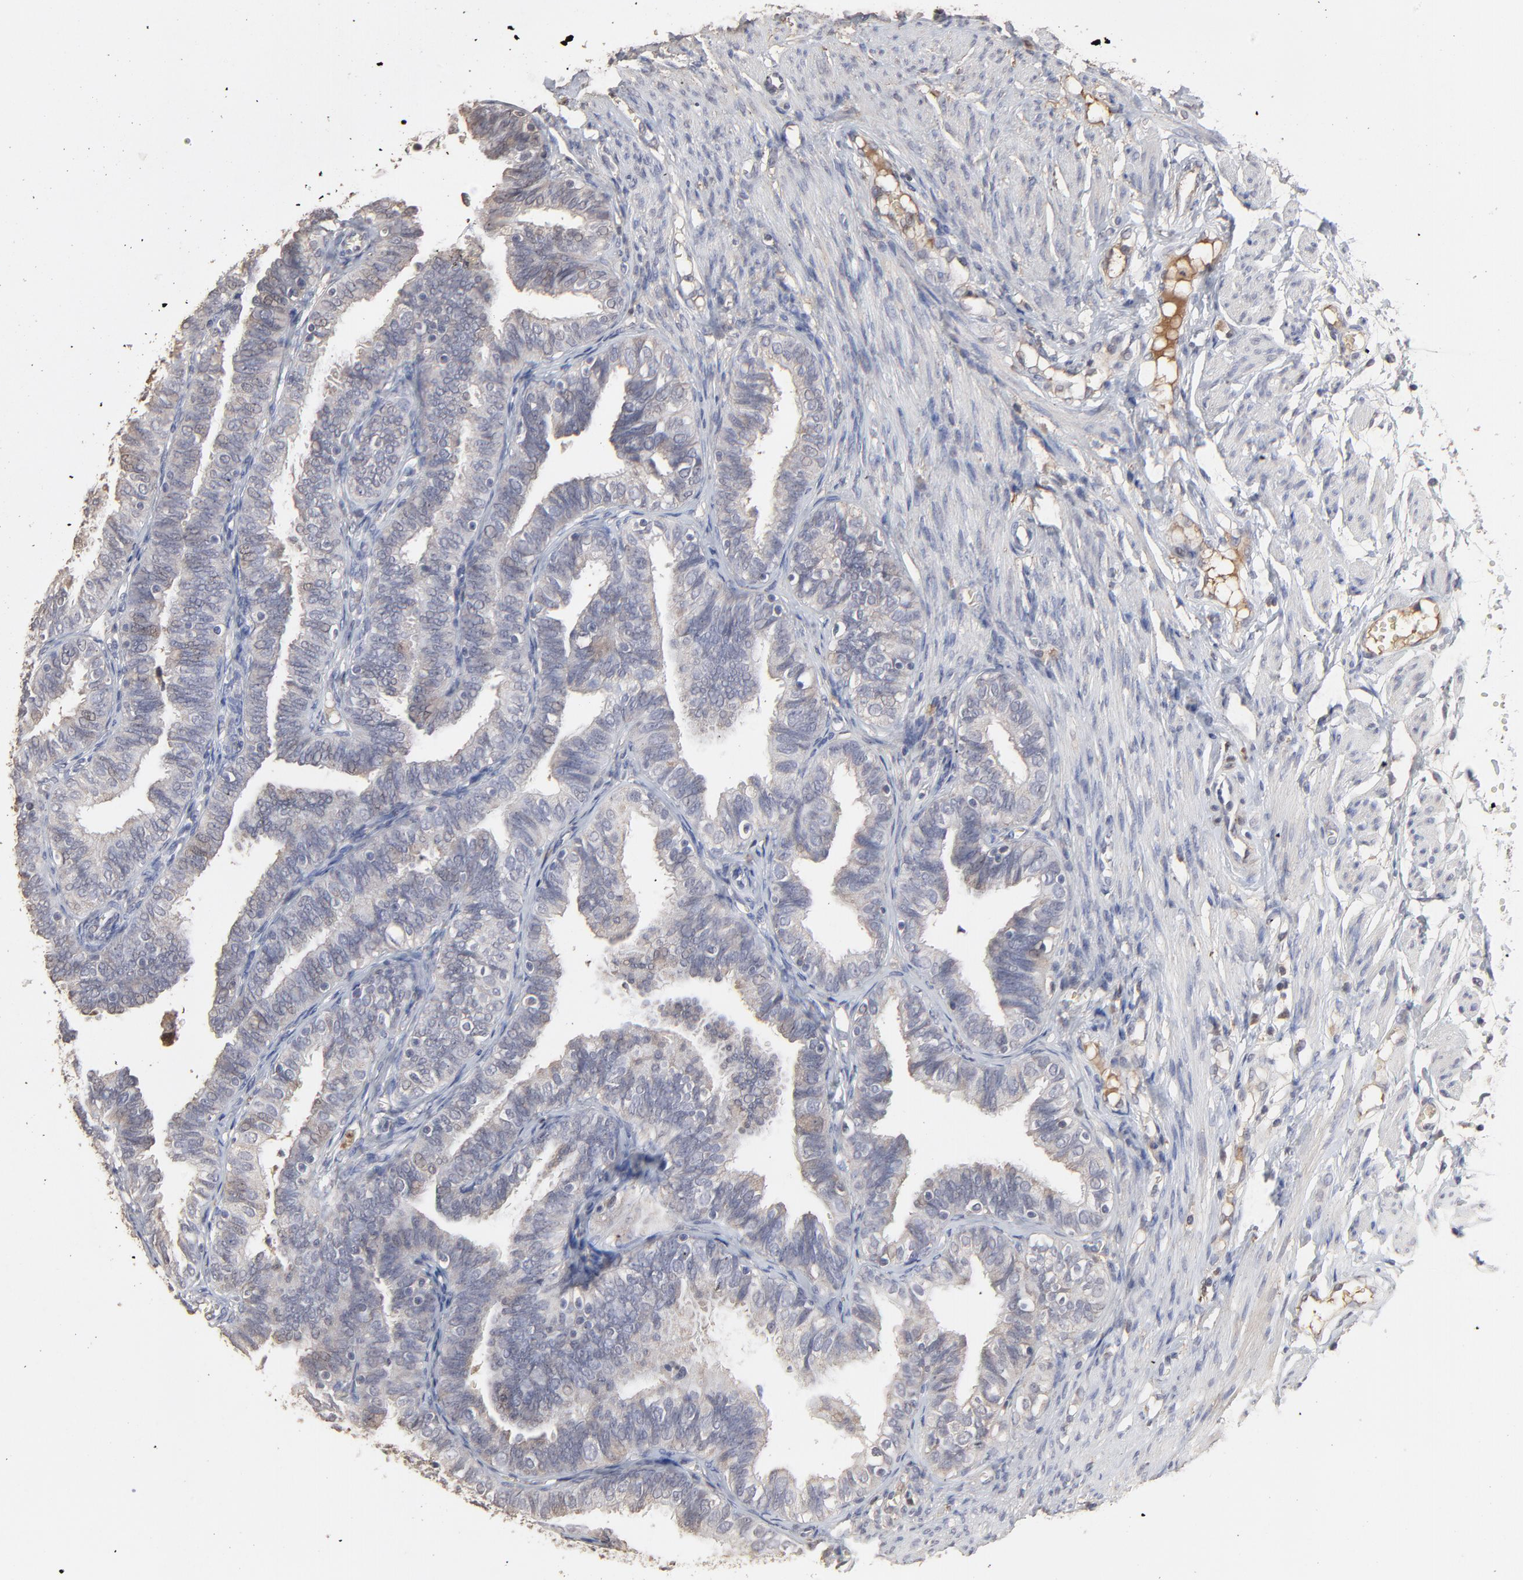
{"staining": {"intensity": "negative", "quantity": "none", "location": "none"}, "tissue": "fallopian tube", "cell_type": "Glandular cells", "image_type": "normal", "snomed": [{"axis": "morphology", "description": "Normal tissue, NOS"}, {"axis": "topography", "description": "Fallopian tube"}], "caption": "The IHC photomicrograph has no significant expression in glandular cells of fallopian tube.", "gene": "VPREB3", "patient": {"sex": "female", "age": 46}}